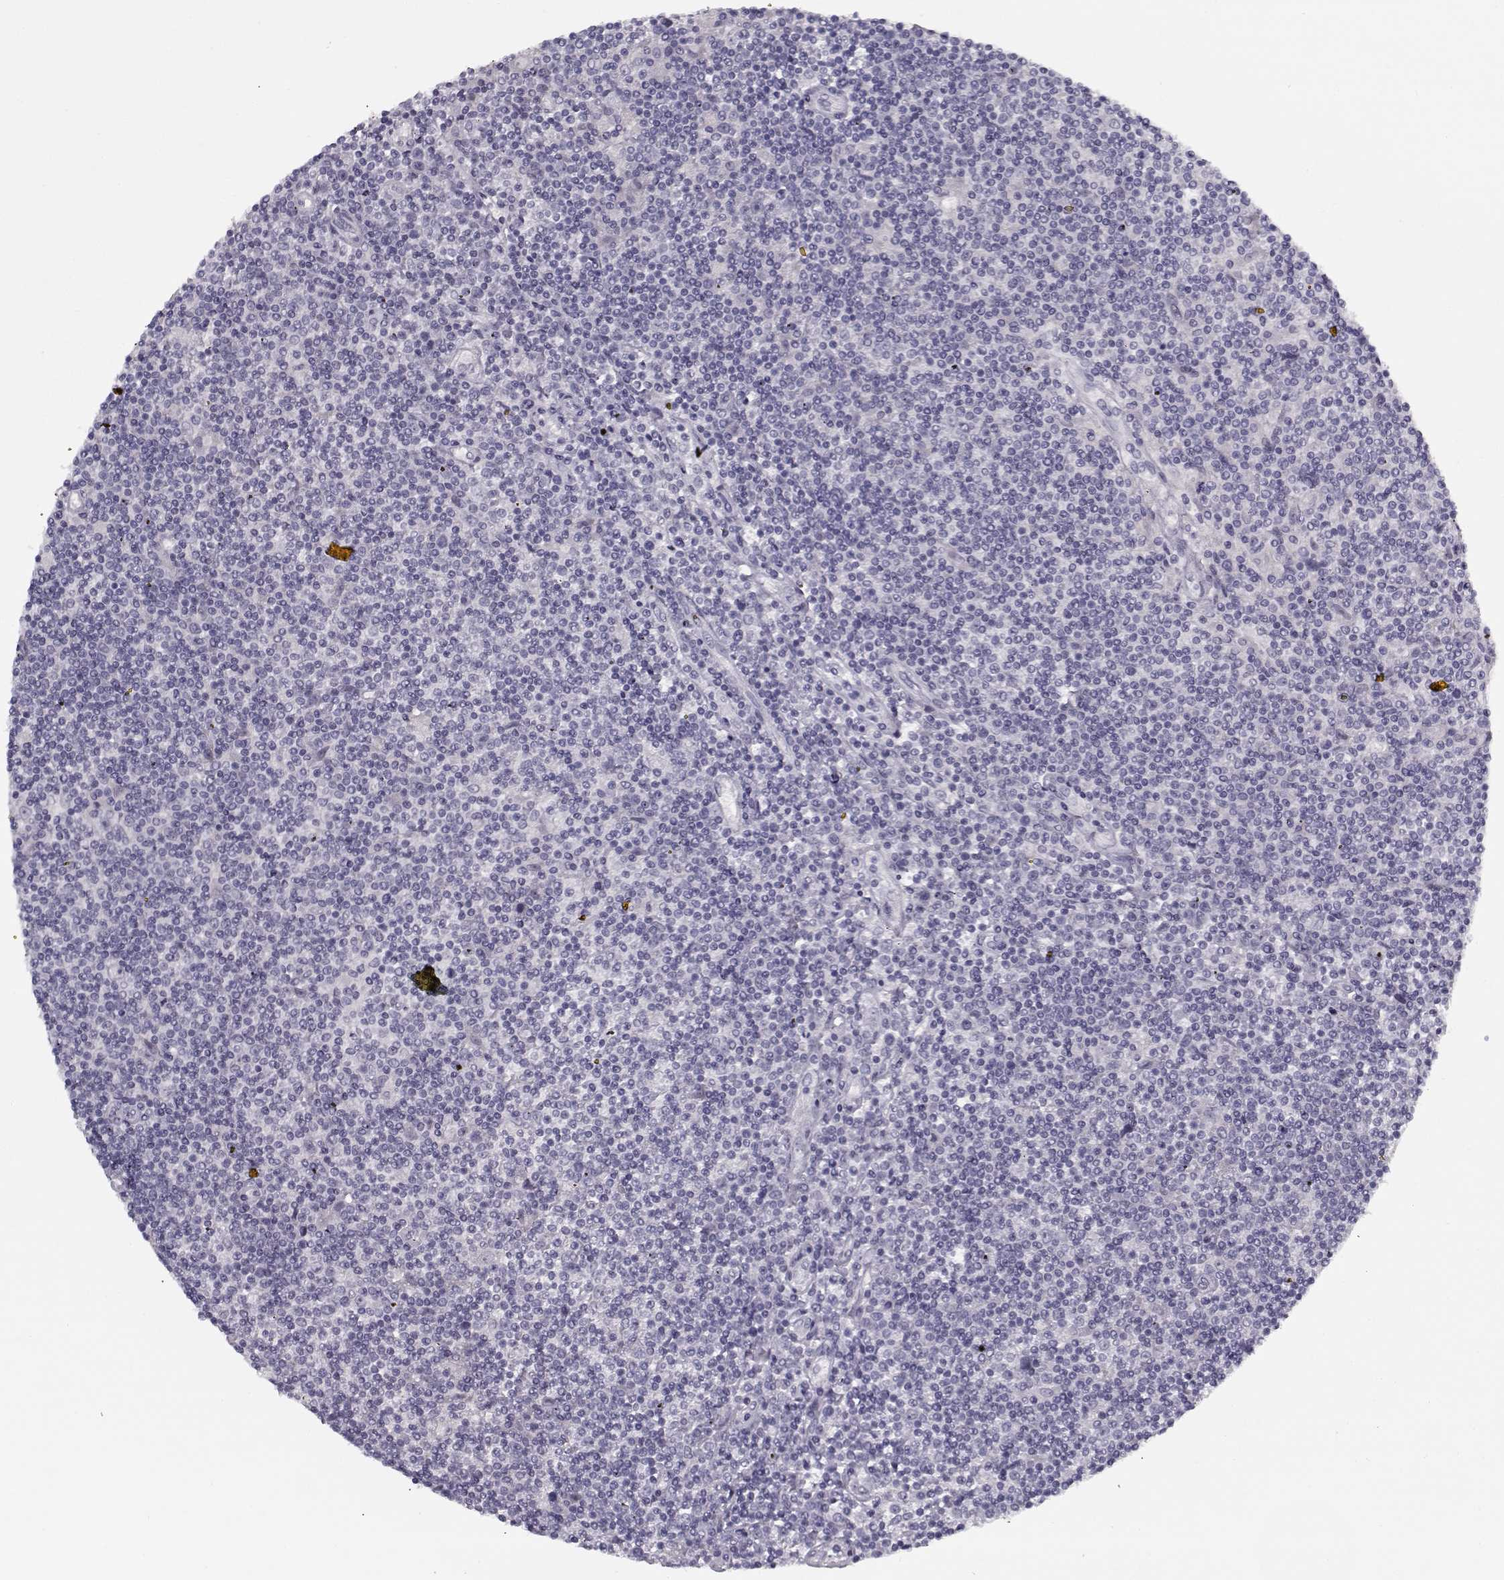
{"staining": {"intensity": "negative", "quantity": "none", "location": "none"}, "tissue": "lymphoma", "cell_type": "Tumor cells", "image_type": "cancer", "snomed": [{"axis": "morphology", "description": "Hodgkin's disease, NOS"}, {"axis": "topography", "description": "Lymph node"}], "caption": "High power microscopy micrograph of an immunohistochemistry photomicrograph of lymphoma, revealing no significant expression in tumor cells. The staining was performed using DAB (3,3'-diaminobenzidine) to visualize the protein expression in brown, while the nuclei were stained in blue with hematoxylin (Magnification: 20x).", "gene": "PNMT", "patient": {"sex": "male", "age": 40}}